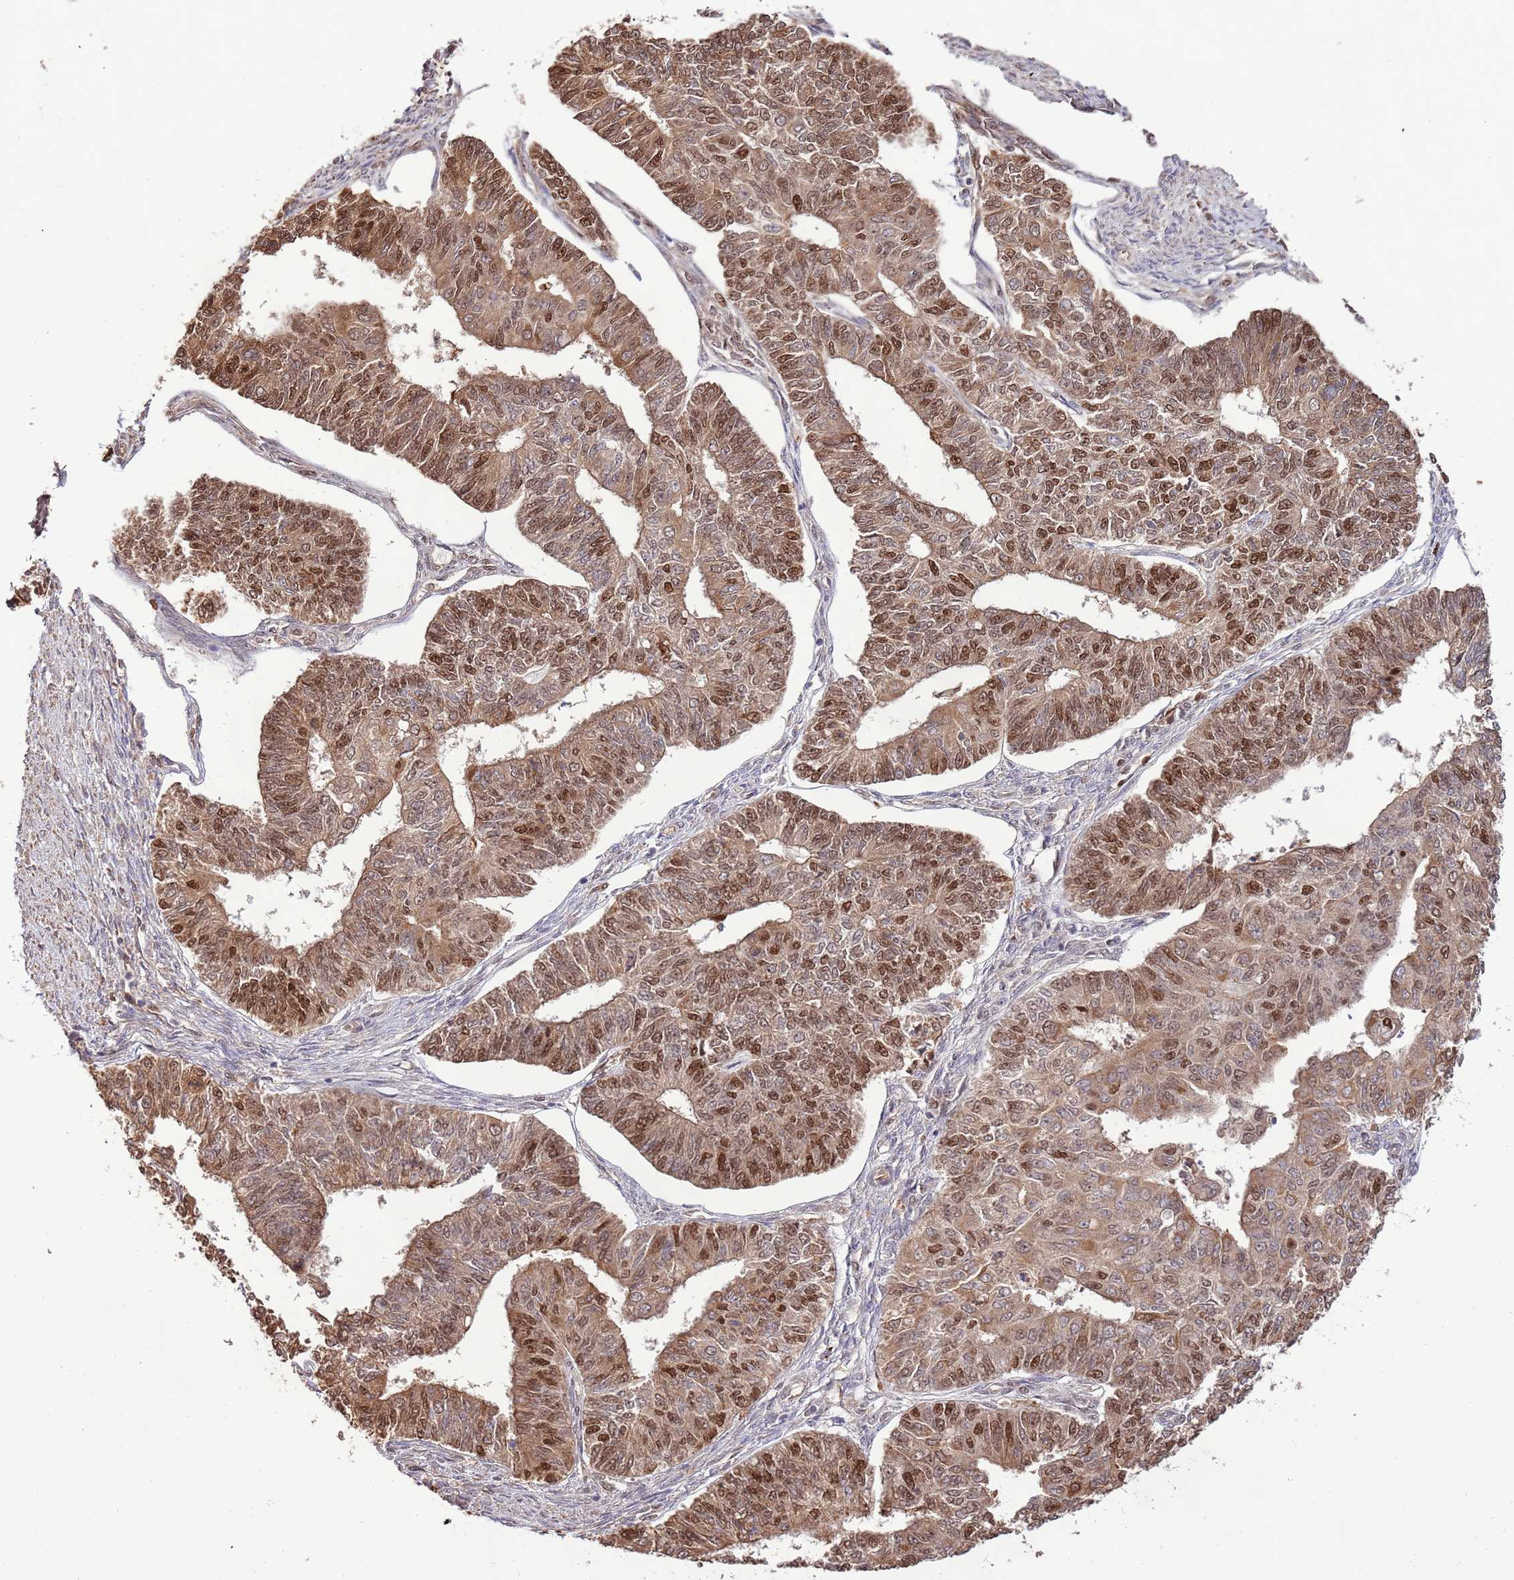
{"staining": {"intensity": "moderate", "quantity": ">75%", "location": "cytoplasmic/membranous,nuclear"}, "tissue": "endometrial cancer", "cell_type": "Tumor cells", "image_type": "cancer", "snomed": [{"axis": "morphology", "description": "Adenocarcinoma, NOS"}, {"axis": "topography", "description": "Endometrium"}], "caption": "The immunohistochemical stain labels moderate cytoplasmic/membranous and nuclear staining in tumor cells of endometrial cancer tissue. (DAB (3,3'-diaminobenzidine) IHC, brown staining for protein, blue staining for nuclei).", "gene": "RIF1", "patient": {"sex": "female", "age": 32}}